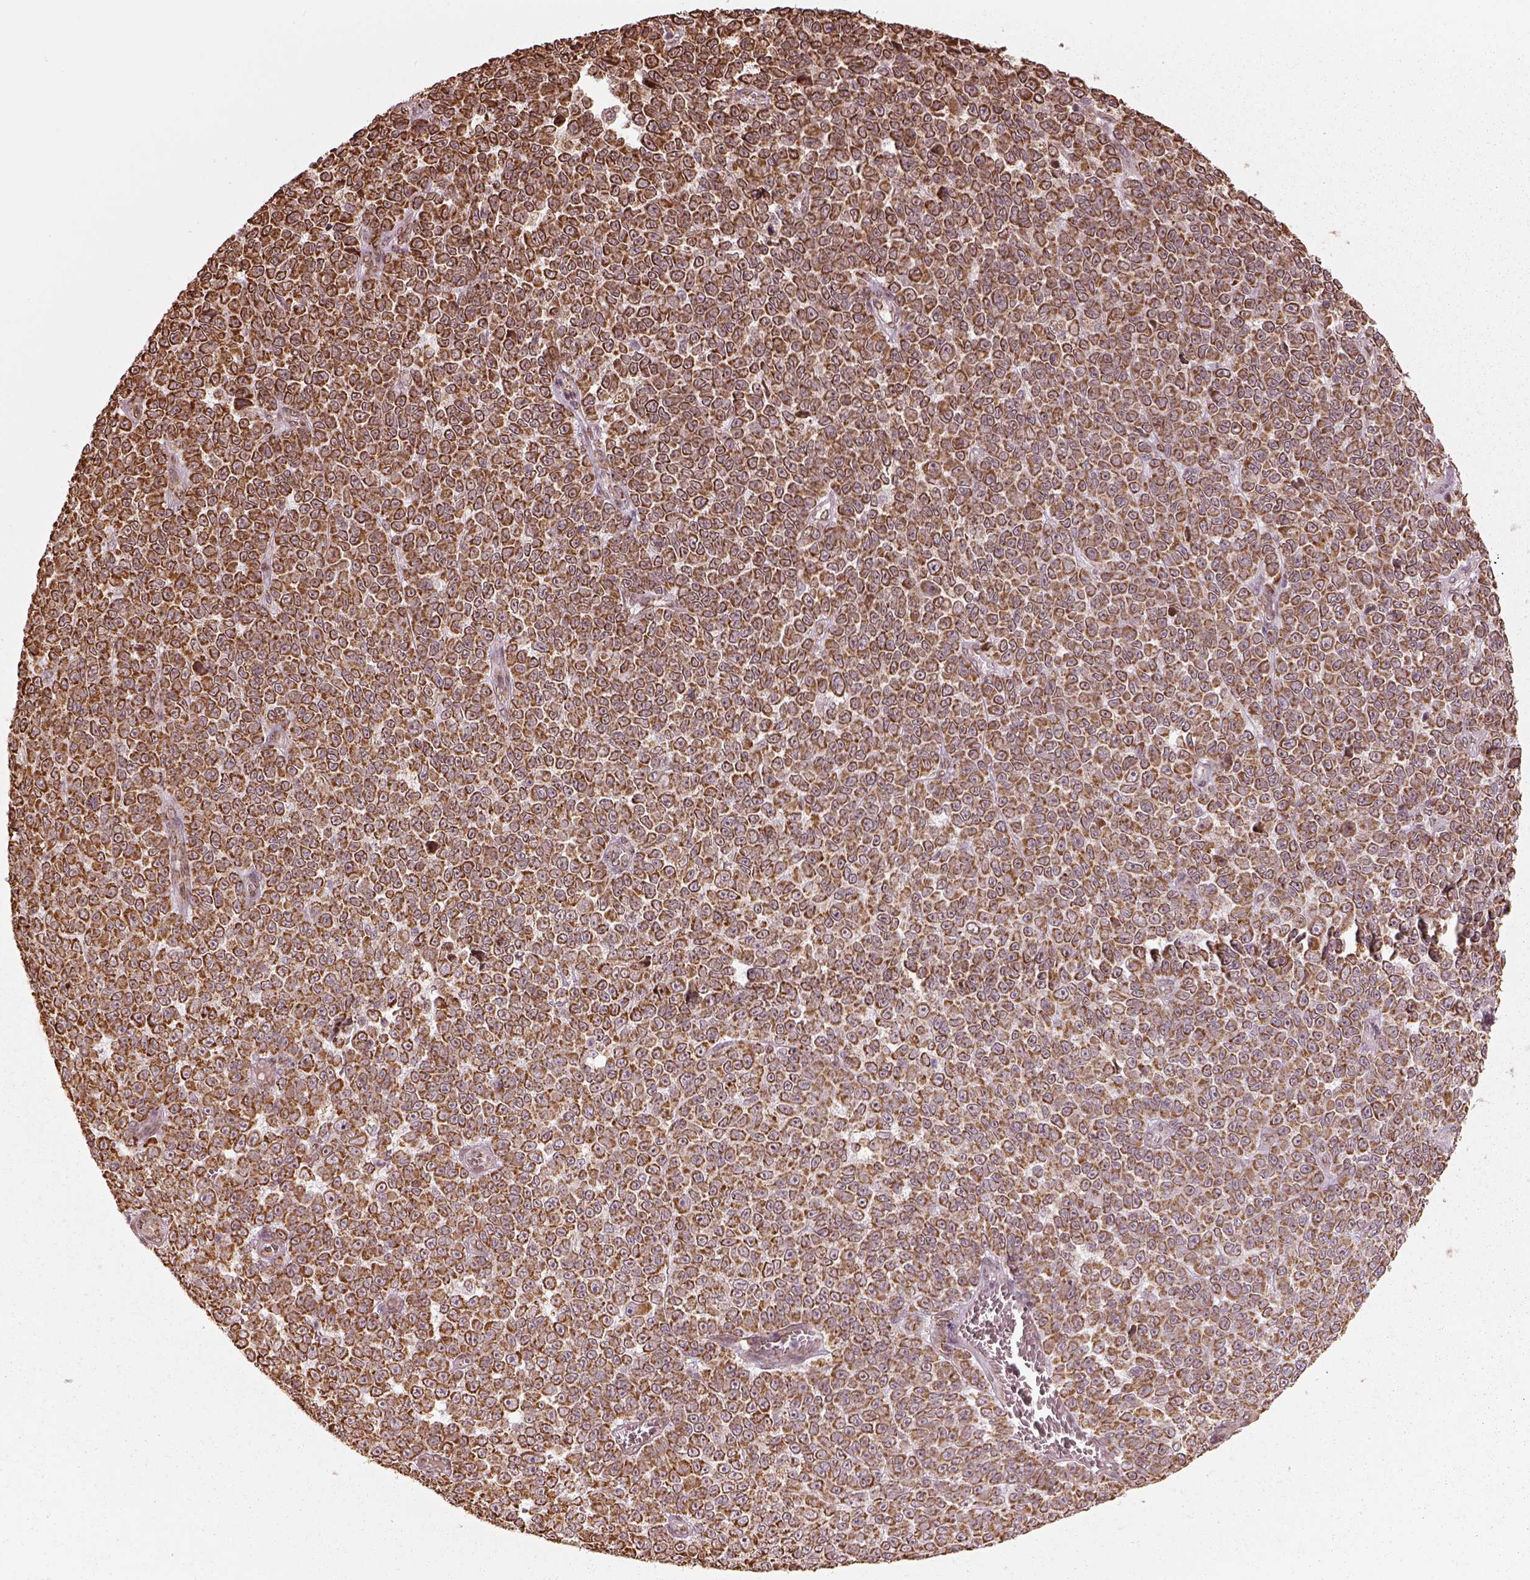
{"staining": {"intensity": "strong", "quantity": ">75%", "location": "cytoplasmic/membranous"}, "tissue": "melanoma", "cell_type": "Tumor cells", "image_type": "cancer", "snomed": [{"axis": "morphology", "description": "Malignant melanoma, NOS"}, {"axis": "topography", "description": "Skin"}], "caption": "Brown immunohistochemical staining in human melanoma reveals strong cytoplasmic/membranous positivity in about >75% of tumor cells. The staining was performed using DAB to visualize the protein expression in brown, while the nuclei were stained in blue with hematoxylin (Magnification: 20x).", "gene": "ACOT2", "patient": {"sex": "female", "age": 95}}